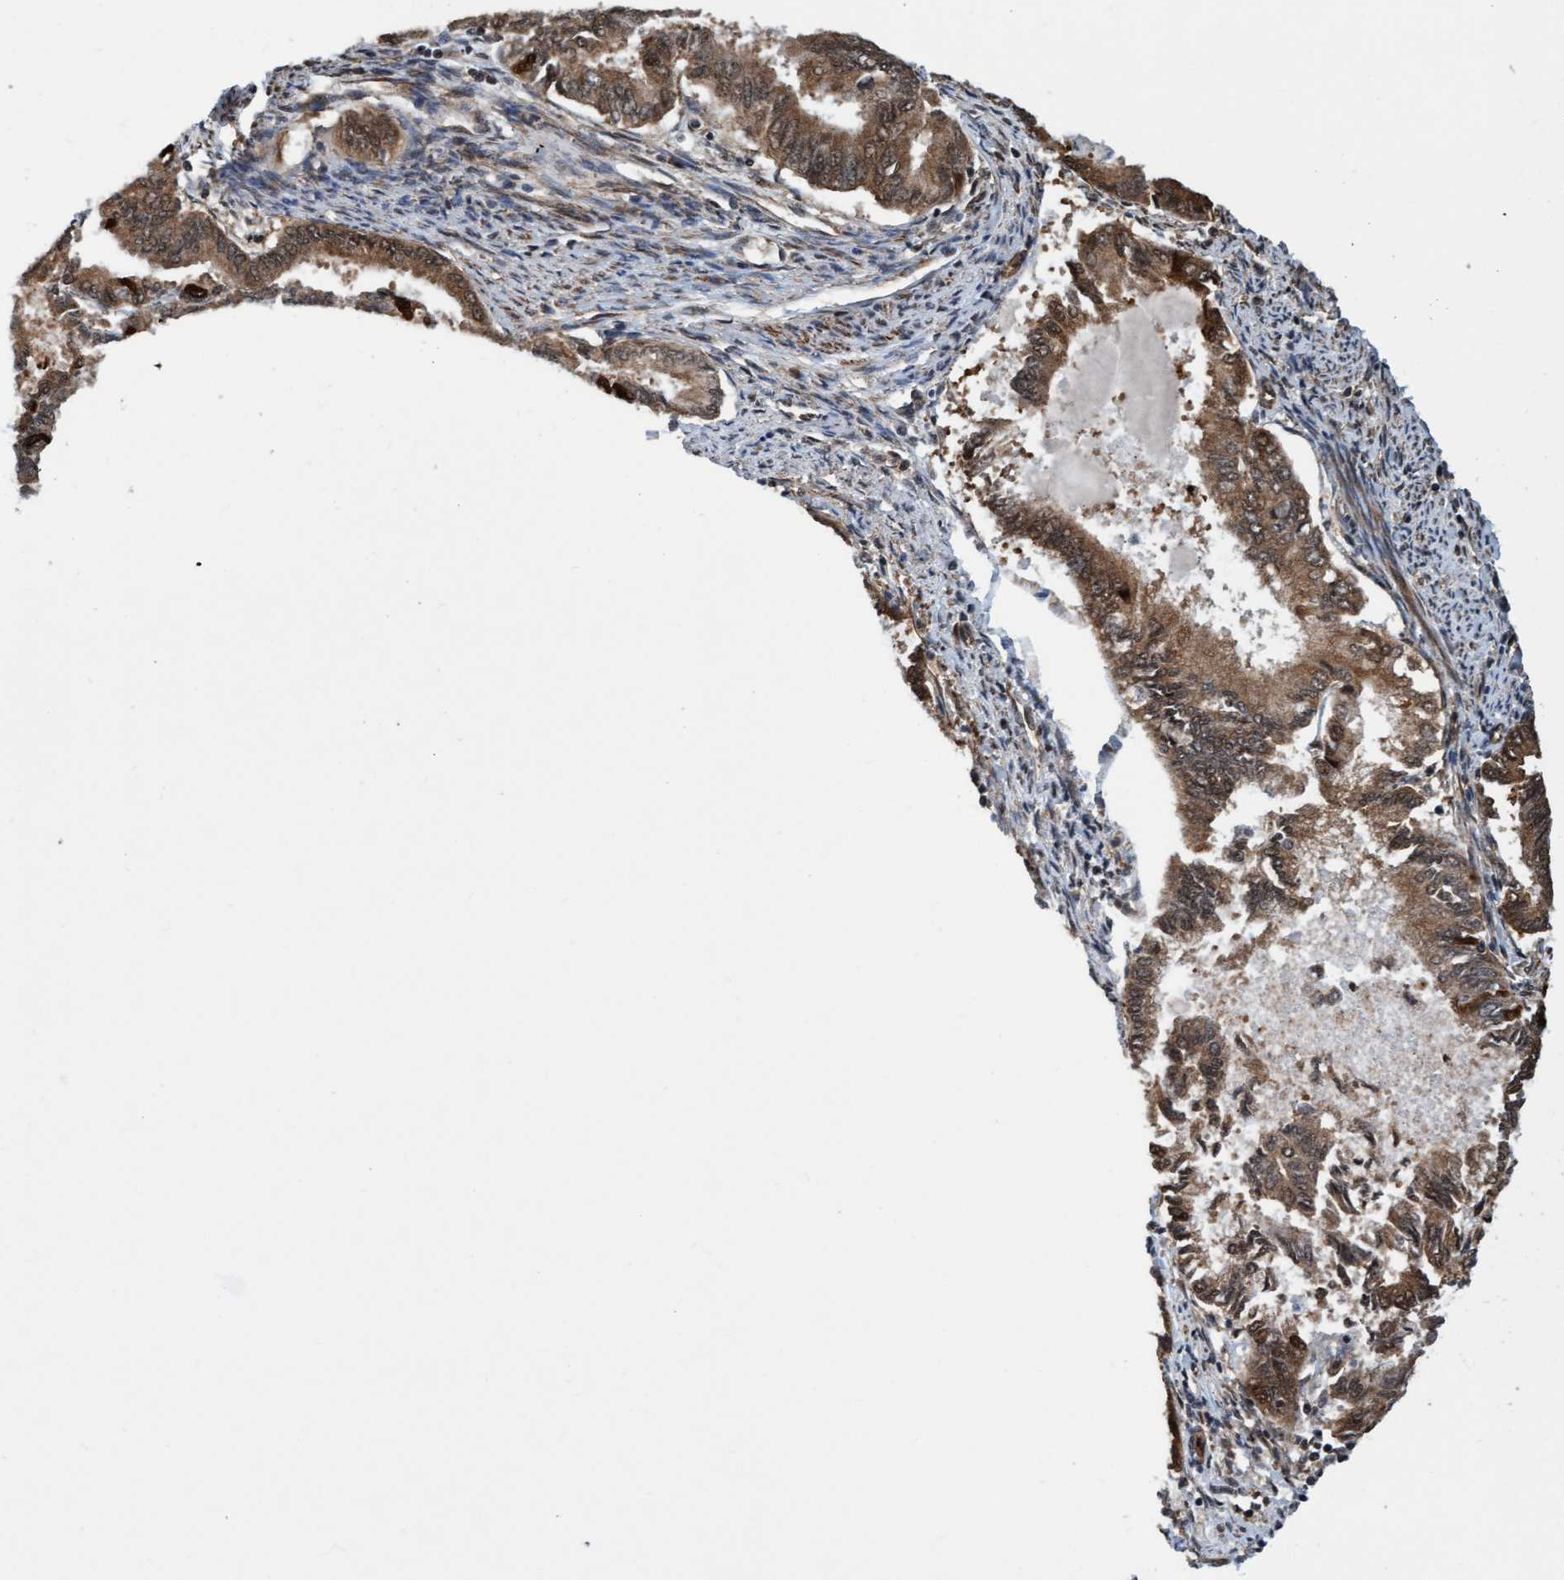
{"staining": {"intensity": "moderate", "quantity": ">75%", "location": "cytoplasmic/membranous"}, "tissue": "endometrial cancer", "cell_type": "Tumor cells", "image_type": "cancer", "snomed": [{"axis": "morphology", "description": "Adenocarcinoma, NOS"}, {"axis": "topography", "description": "Endometrium"}], "caption": "IHC staining of endometrial cancer, which displays medium levels of moderate cytoplasmic/membranous expression in approximately >75% of tumor cells indicating moderate cytoplasmic/membranous protein positivity. The staining was performed using DAB (3,3'-diaminobenzidine) (brown) for protein detection and nuclei were counterstained in hematoxylin (blue).", "gene": "STXBP4", "patient": {"sex": "female", "age": 86}}